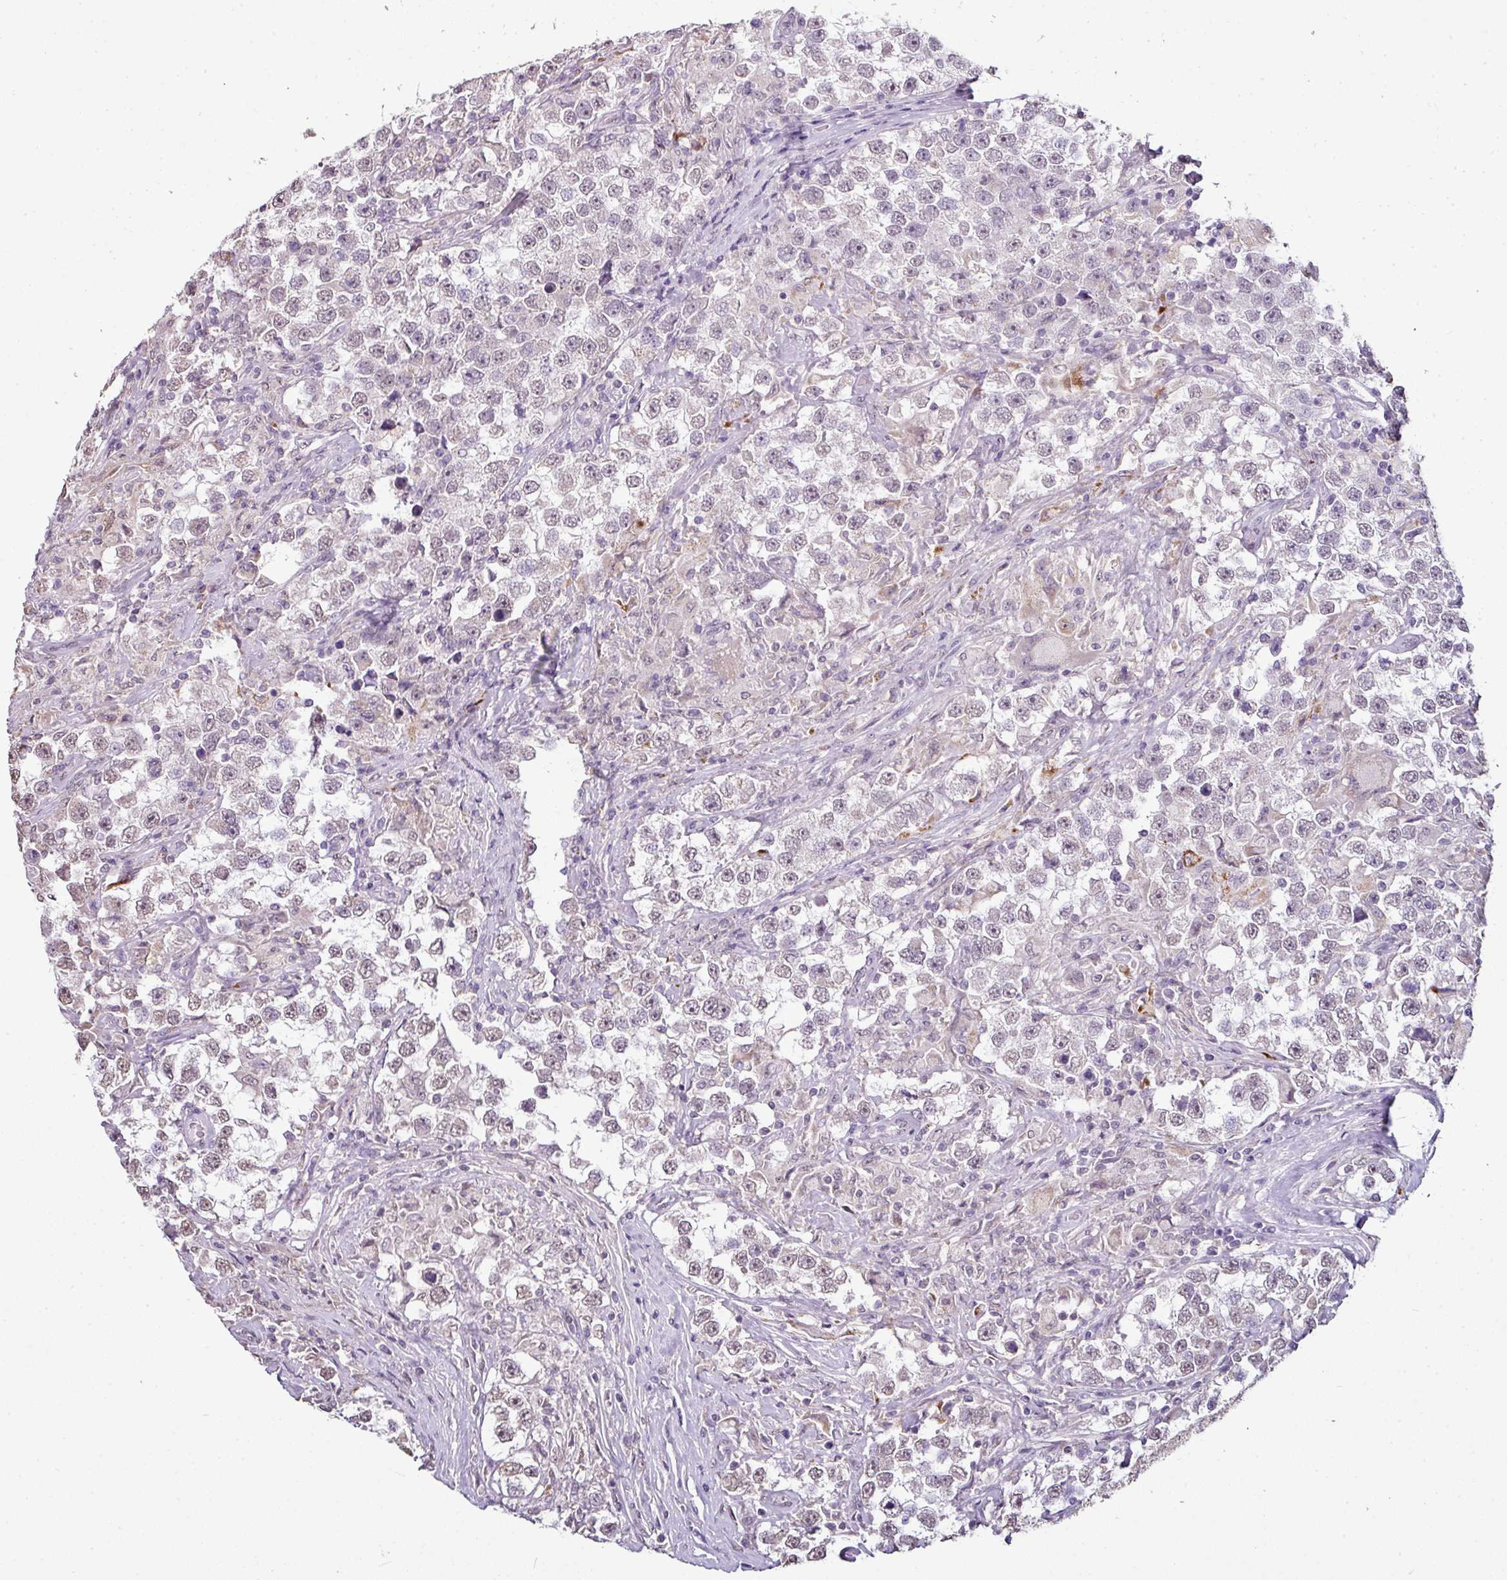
{"staining": {"intensity": "weak", "quantity": "<25%", "location": "nuclear"}, "tissue": "testis cancer", "cell_type": "Tumor cells", "image_type": "cancer", "snomed": [{"axis": "morphology", "description": "Seminoma, NOS"}, {"axis": "topography", "description": "Testis"}], "caption": "DAB immunohistochemical staining of human testis cancer (seminoma) shows no significant expression in tumor cells.", "gene": "JPH2", "patient": {"sex": "male", "age": 46}}